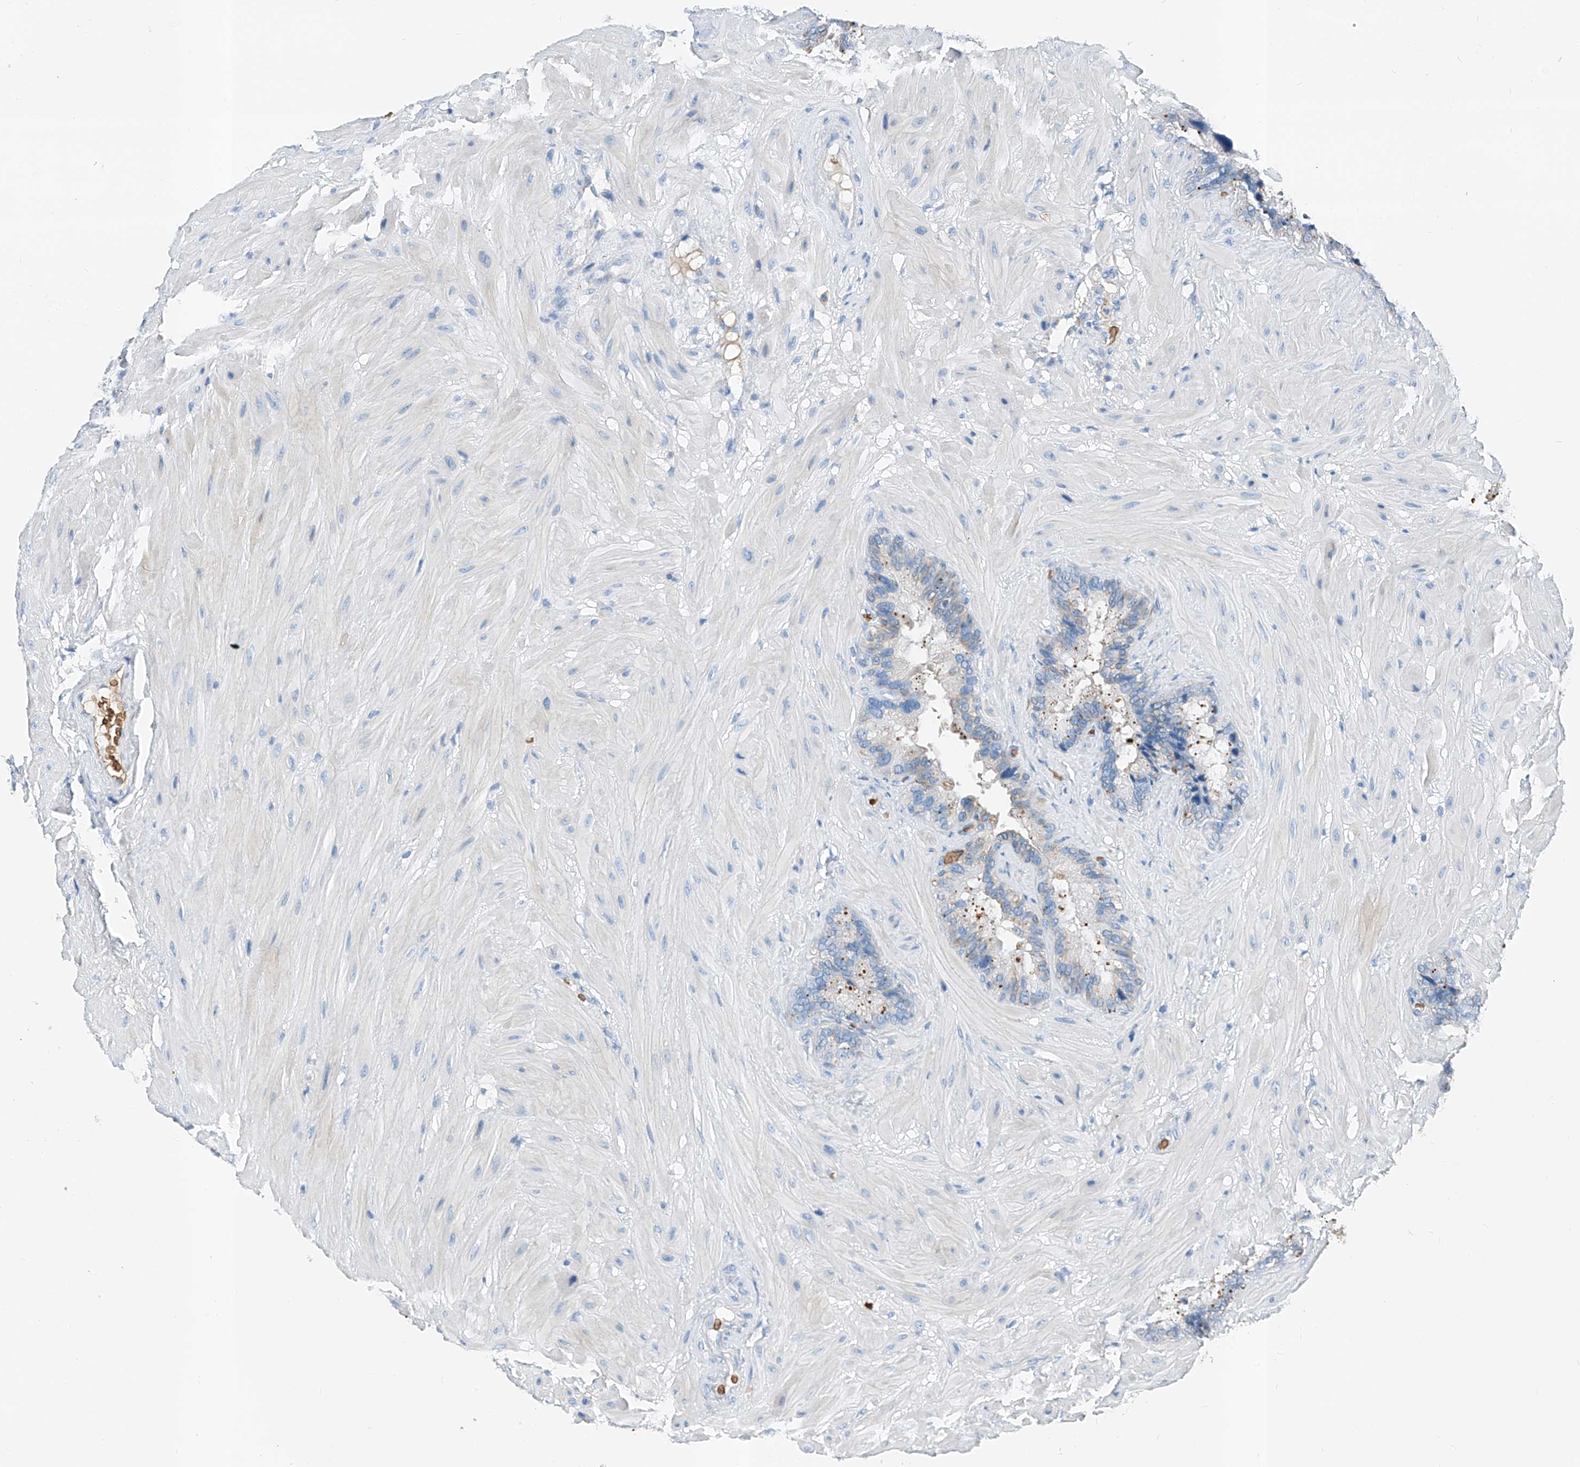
{"staining": {"intensity": "weak", "quantity": "<25%", "location": "cytoplasmic/membranous"}, "tissue": "seminal vesicle", "cell_type": "Glandular cells", "image_type": "normal", "snomed": [{"axis": "morphology", "description": "Normal tissue, NOS"}, {"axis": "topography", "description": "Prostate"}, {"axis": "topography", "description": "Seminal veicle"}], "caption": "Unremarkable seminal vesicle was stained to show a protein in brown. There is no significant staining in glandular cells. (Stains: DAB (3,3'-diaminobenzidine) immunohistochemistry with hematoxylin counter stain, Microscopy: brightfield microscopy at high magnification).", "gene": "PRSS23", "patient": {"sex": "male", "age": 68}}